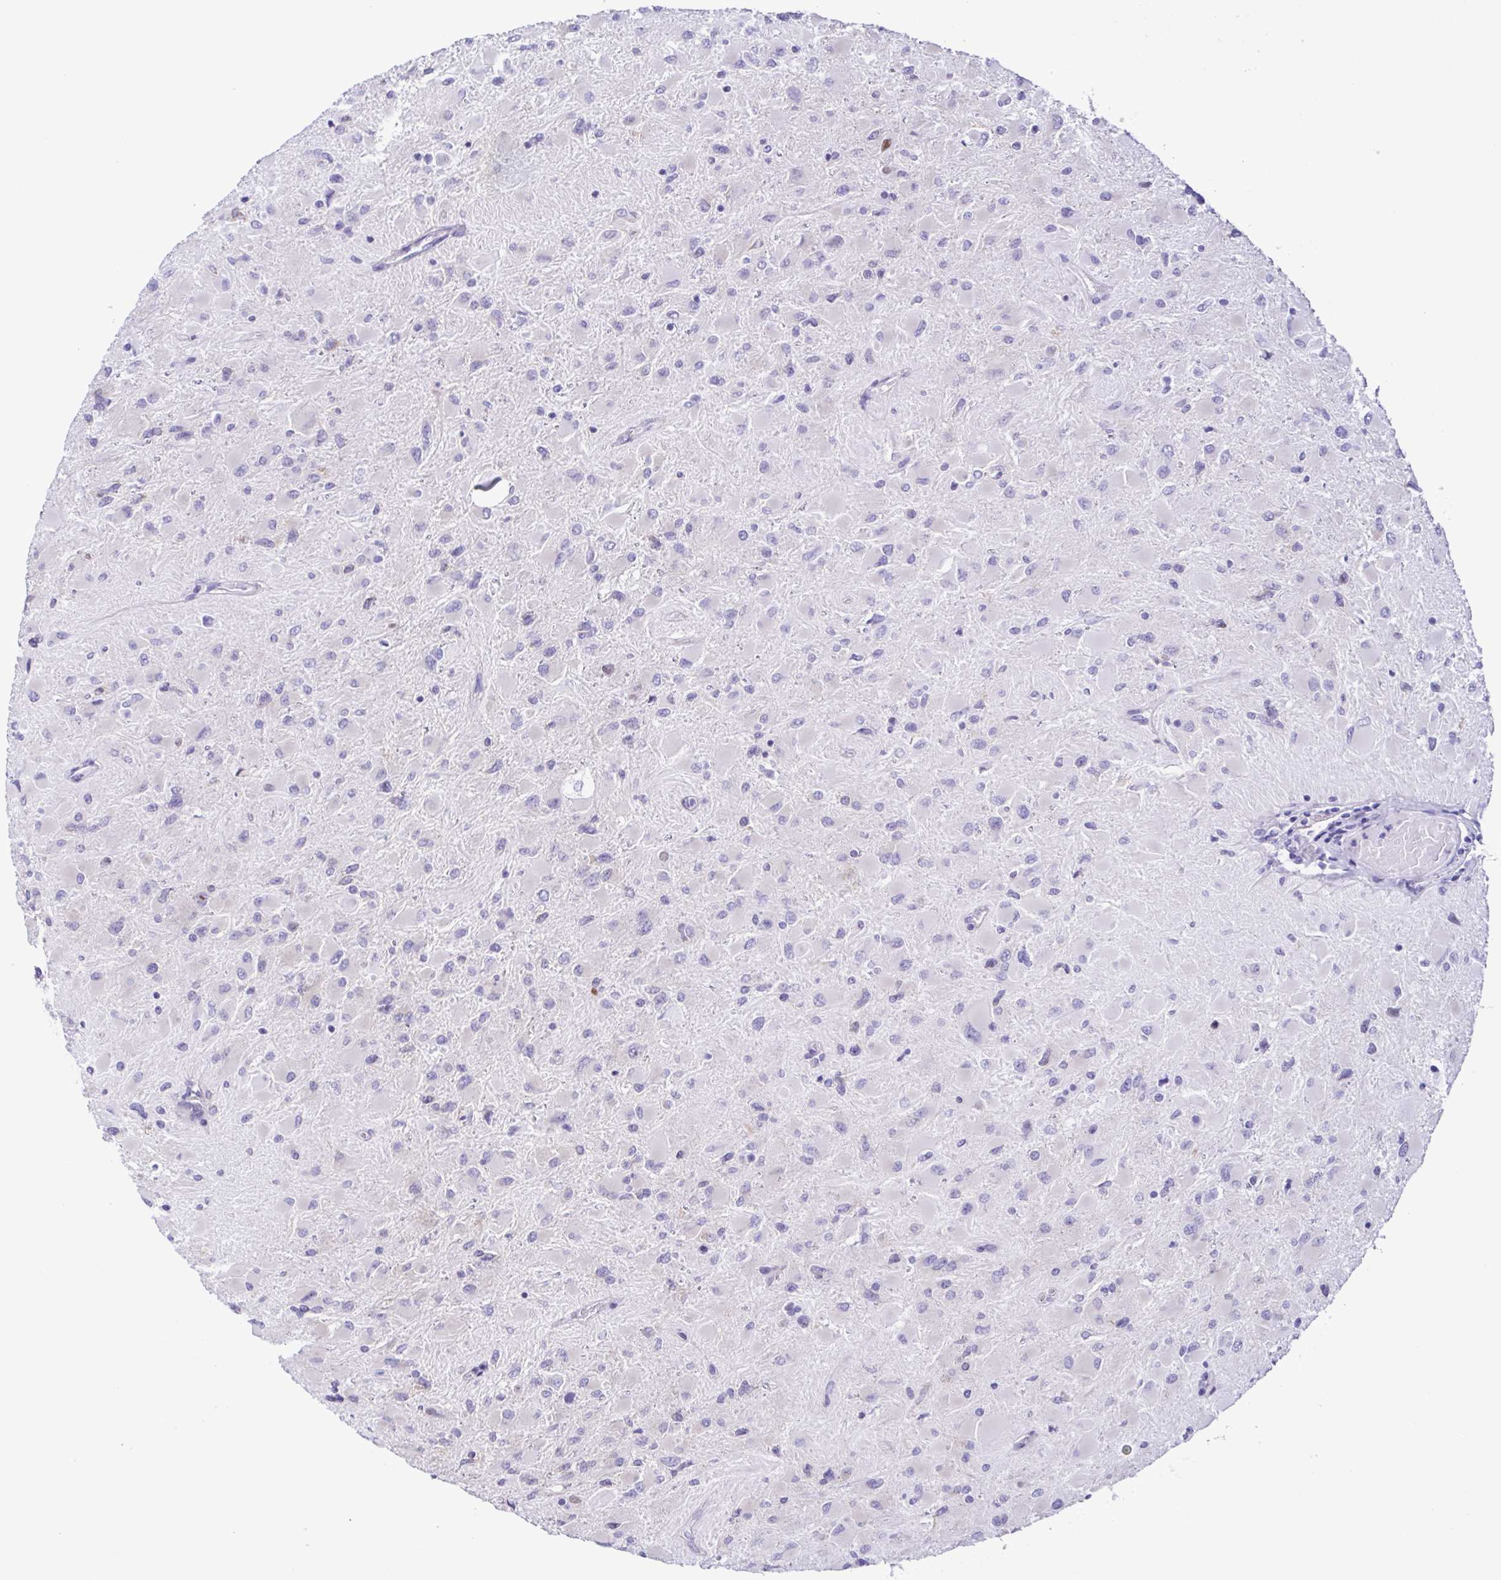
{"staining": {"intensity": "negative", "quantity": "none", "location": "none"}, "tissue": "glioma", "cell_type": "Tumor cells", "image_type": "cancer", "snomed": [{"axis": "morphology", "description": "Glioma, malignant, High grade"}, {"axis": "topography", "description": "Cerebral cortex"}], "caption": "DAB immunohistochemical staining of glioma reveals no significant positivity in tumor cells.", "gene": "TNNI3", "patient": {"sex": "female", "age": 36}}